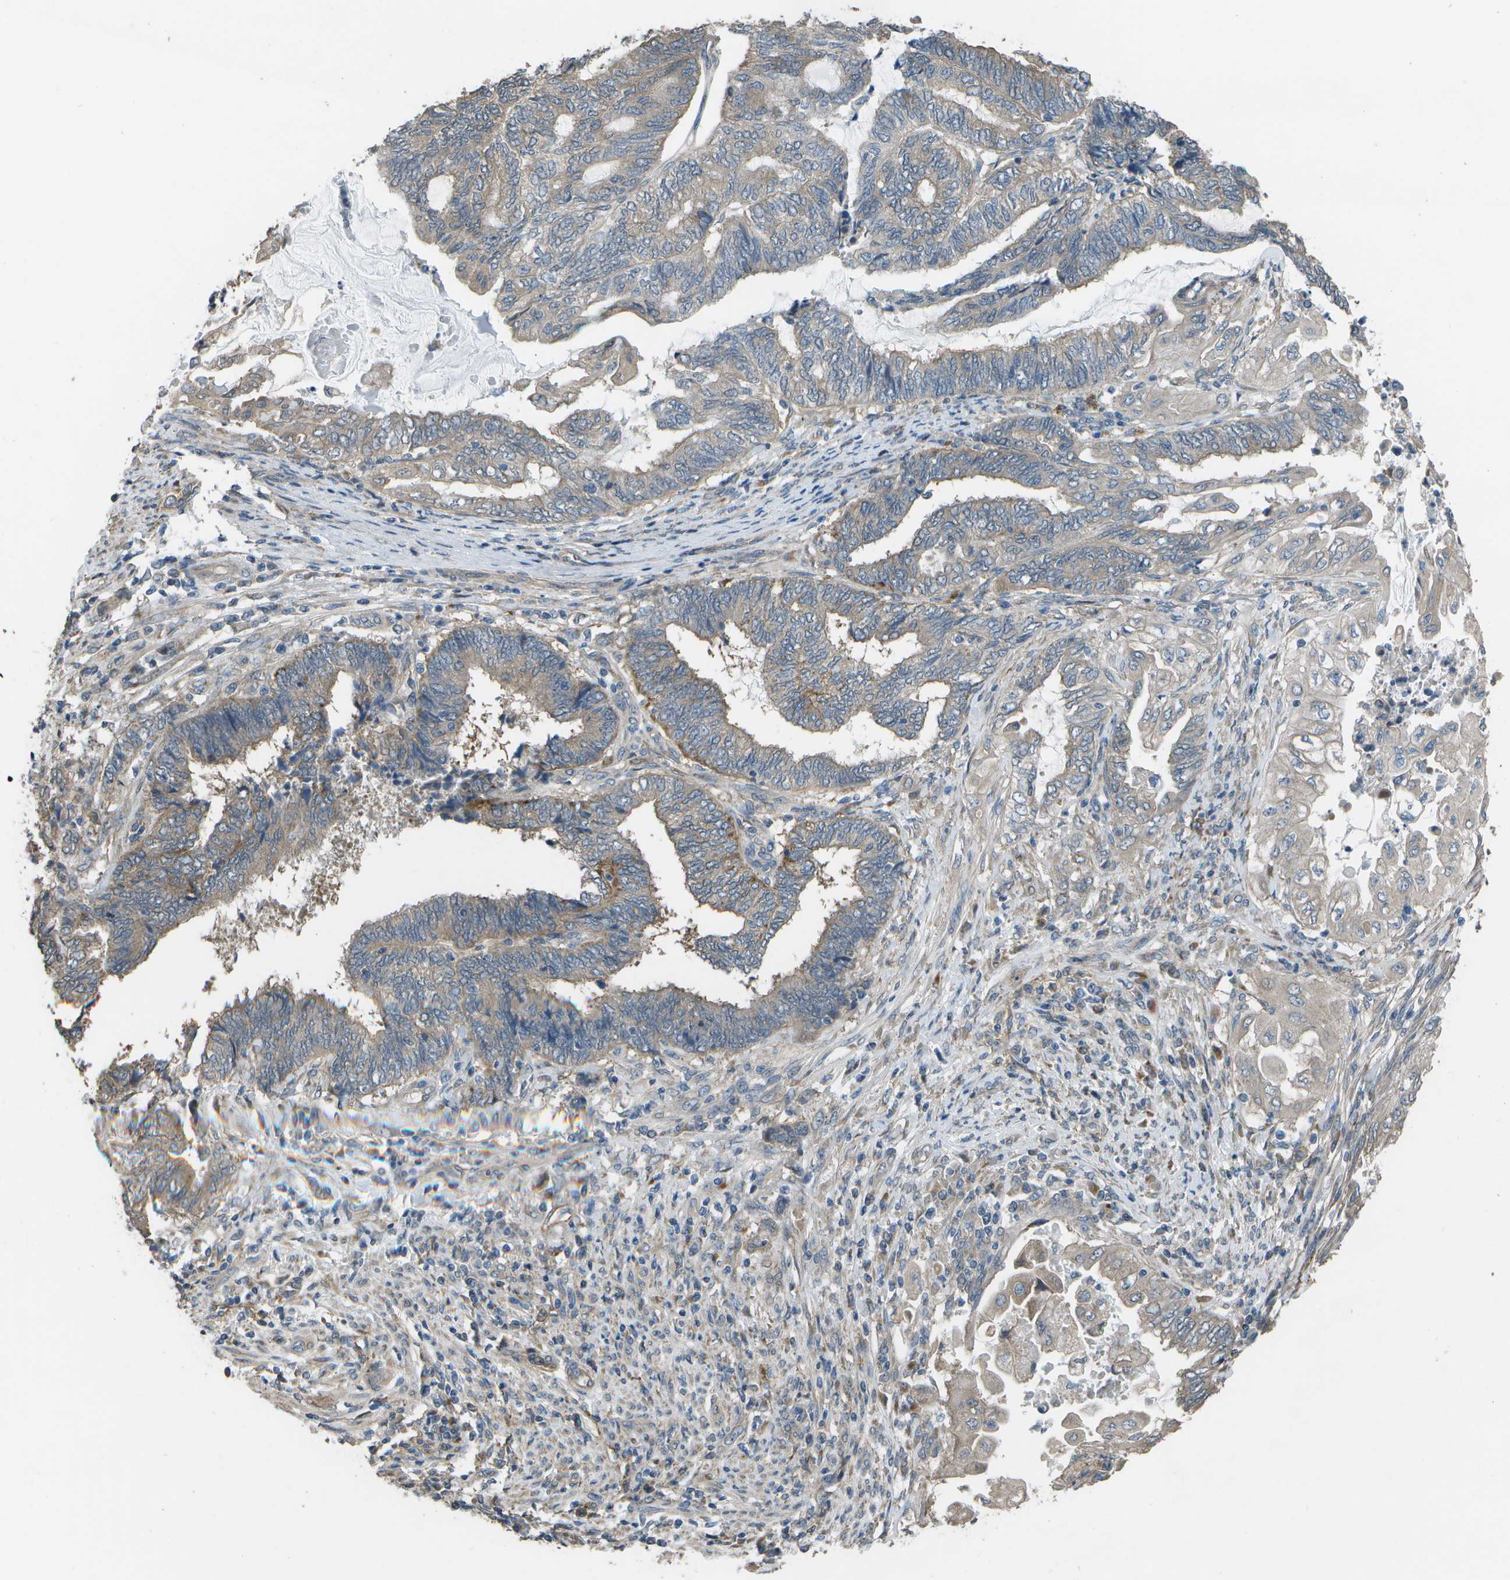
{"staining": {"intensity": "weak", "quantity": "<25%", "location": "cytoplasmic/membranous"}, "tissue": "endometrial cancer", "cell_type": "Tumor cells", "image_type": "cancer", "snomed": [{"axis": "morphology", "description": "Adenocarcinoma, NOS"}, {"axis": "topography", "description": "Uterus"}, {"axis": "topography", "description": "Endometrium"}], "caption": "Image shows no protein staining in tumor cells of endometrial cancer (adenocarcinoma) tissue. (Stains: DAB immunohistochemistry (IHC) with hematoxylin counter stain, Microscopy: brightfield microscopy at high magnification).", "gene": "CLNS1A", "patient": {"sex": "female", "age": 70}}